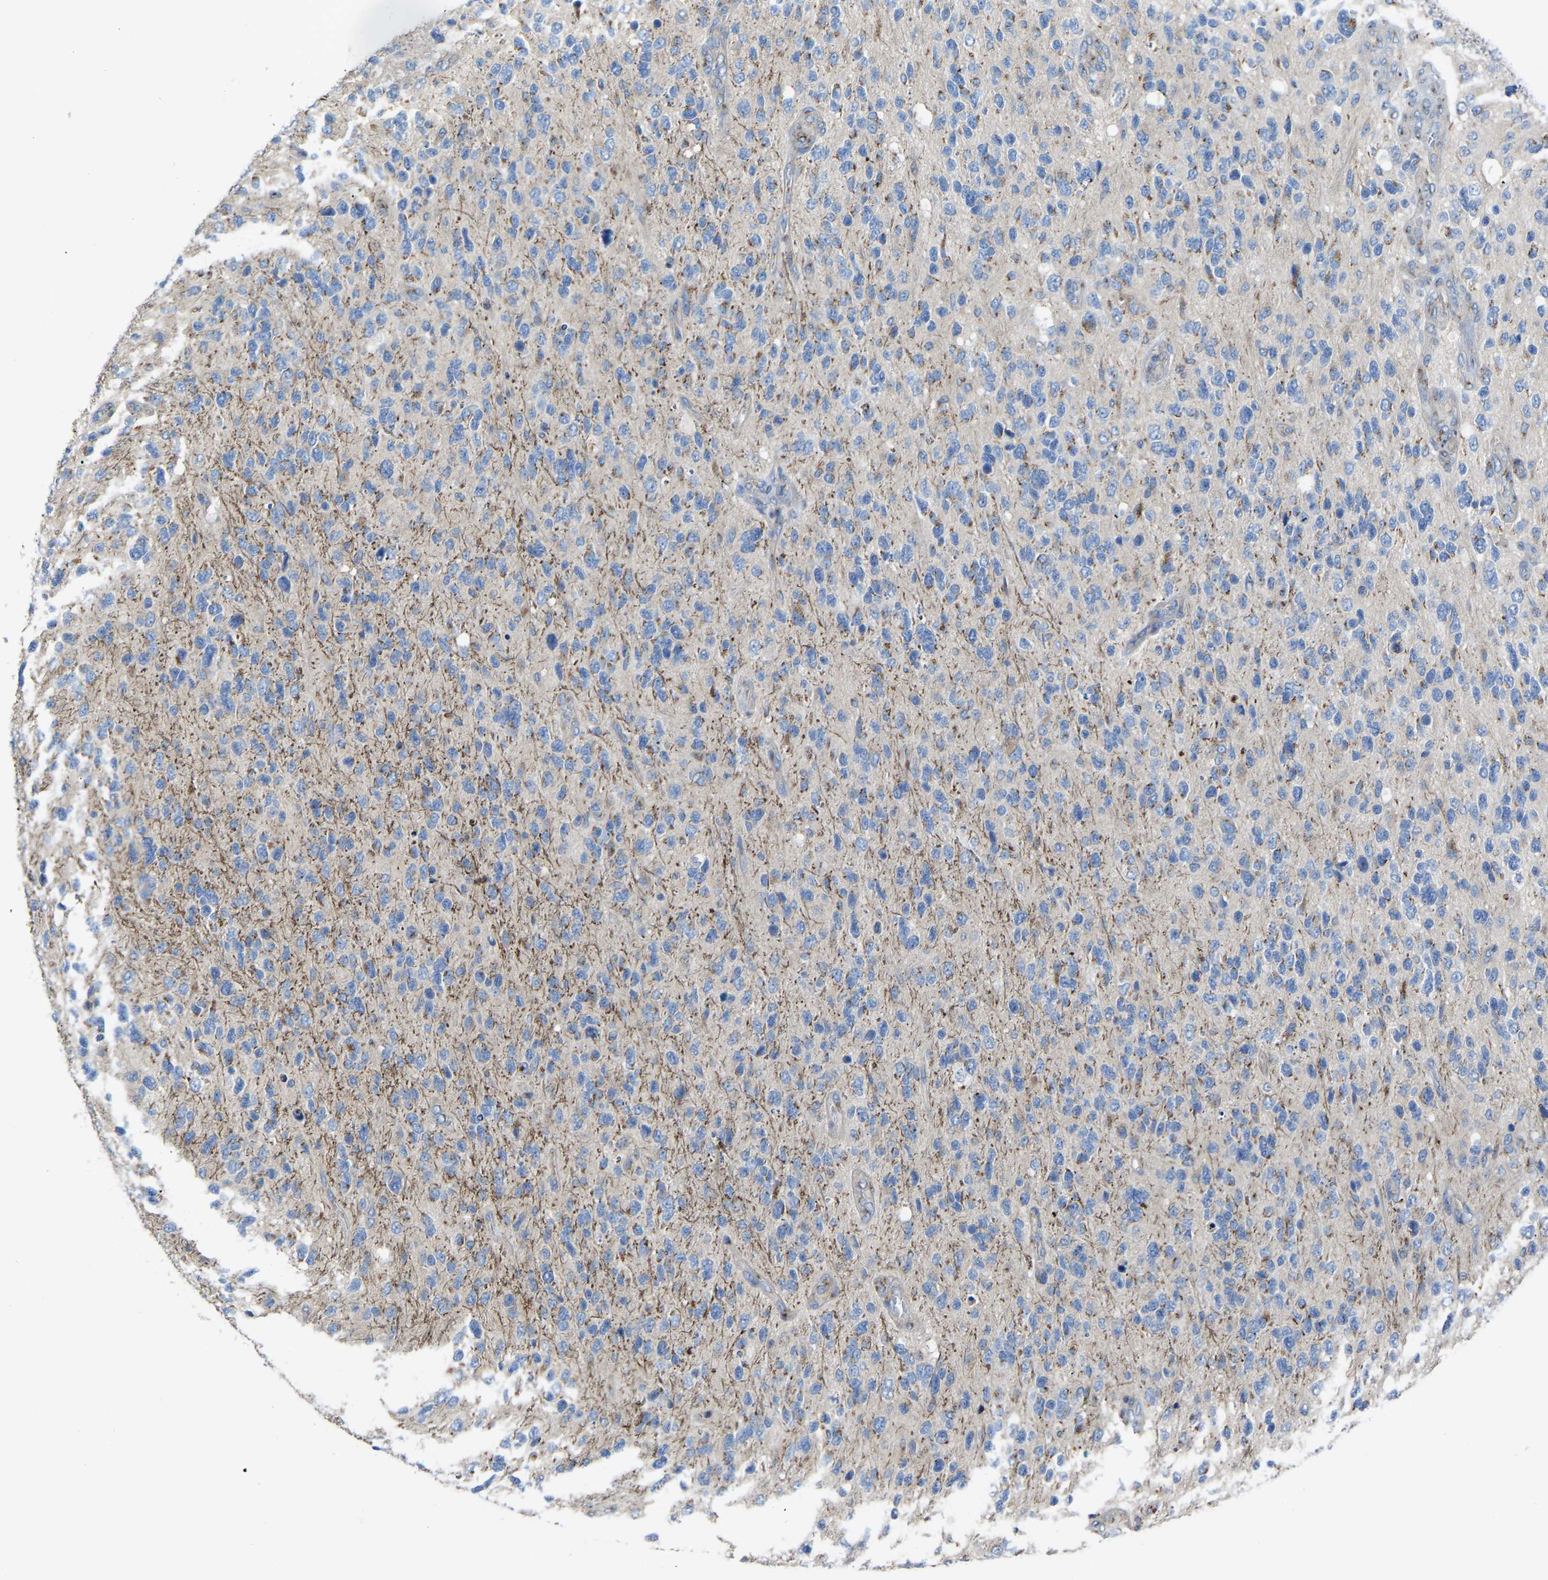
{"staining": {"intensity": "negative", "quantity": "none", "location": "none"}, "tissue": "glioma", "cell_type": "Tumor cells", "image_type": "cancer", "snomed": [{"axis": "morphology", "description": "Glioma, malignant, High grade"}, {"axis": "topography", "description": "Brain"}], "caption": "DAB immunohistochemical staining of malignant high-grade glioma shows no significant expression in tumor cells.", "gene": "CANT1", "patient": {"sex": "female", "age": 58}}